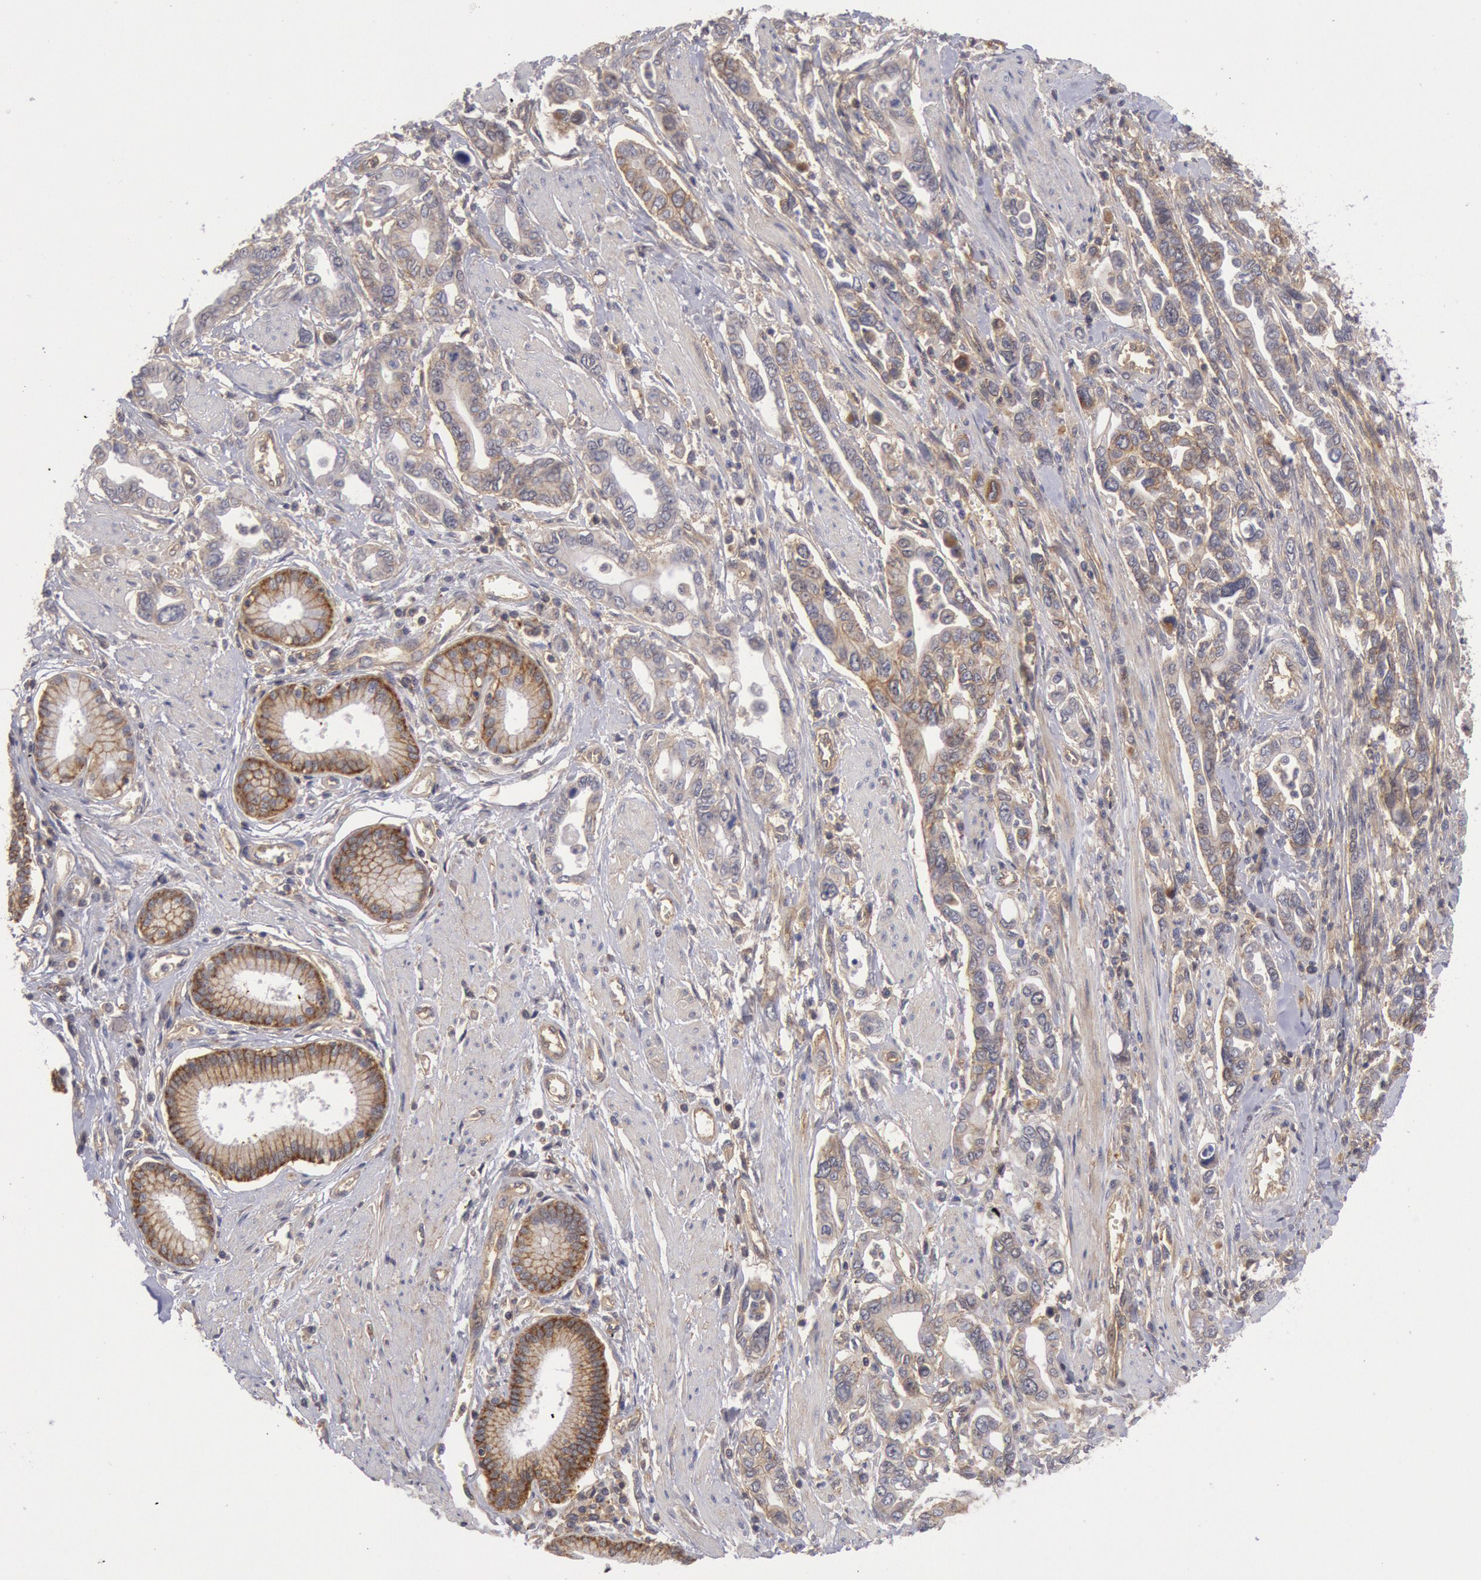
{"staining": {"intensity": "moderate", "quantity": "25%-75%", "location": "cytoplasmic/membranous"}, "tissue": "pancreatic cancer", "cell_type": "Tumor cells", "image_type": "cancer", "snomed": [{"axis": "morphology", "description": "Adenocarcinoma, NOS"}, {"axis": "topography", "description": "Pancreas"}], "caption": "Protein analysis of pancreatic cancer tissue demonstrates moderate cytoplasmic/membranous positivity in approximately 25%-75% of tumor cells.", "gene": "STX4", "patient": {"sex": "female", "age": 57}}